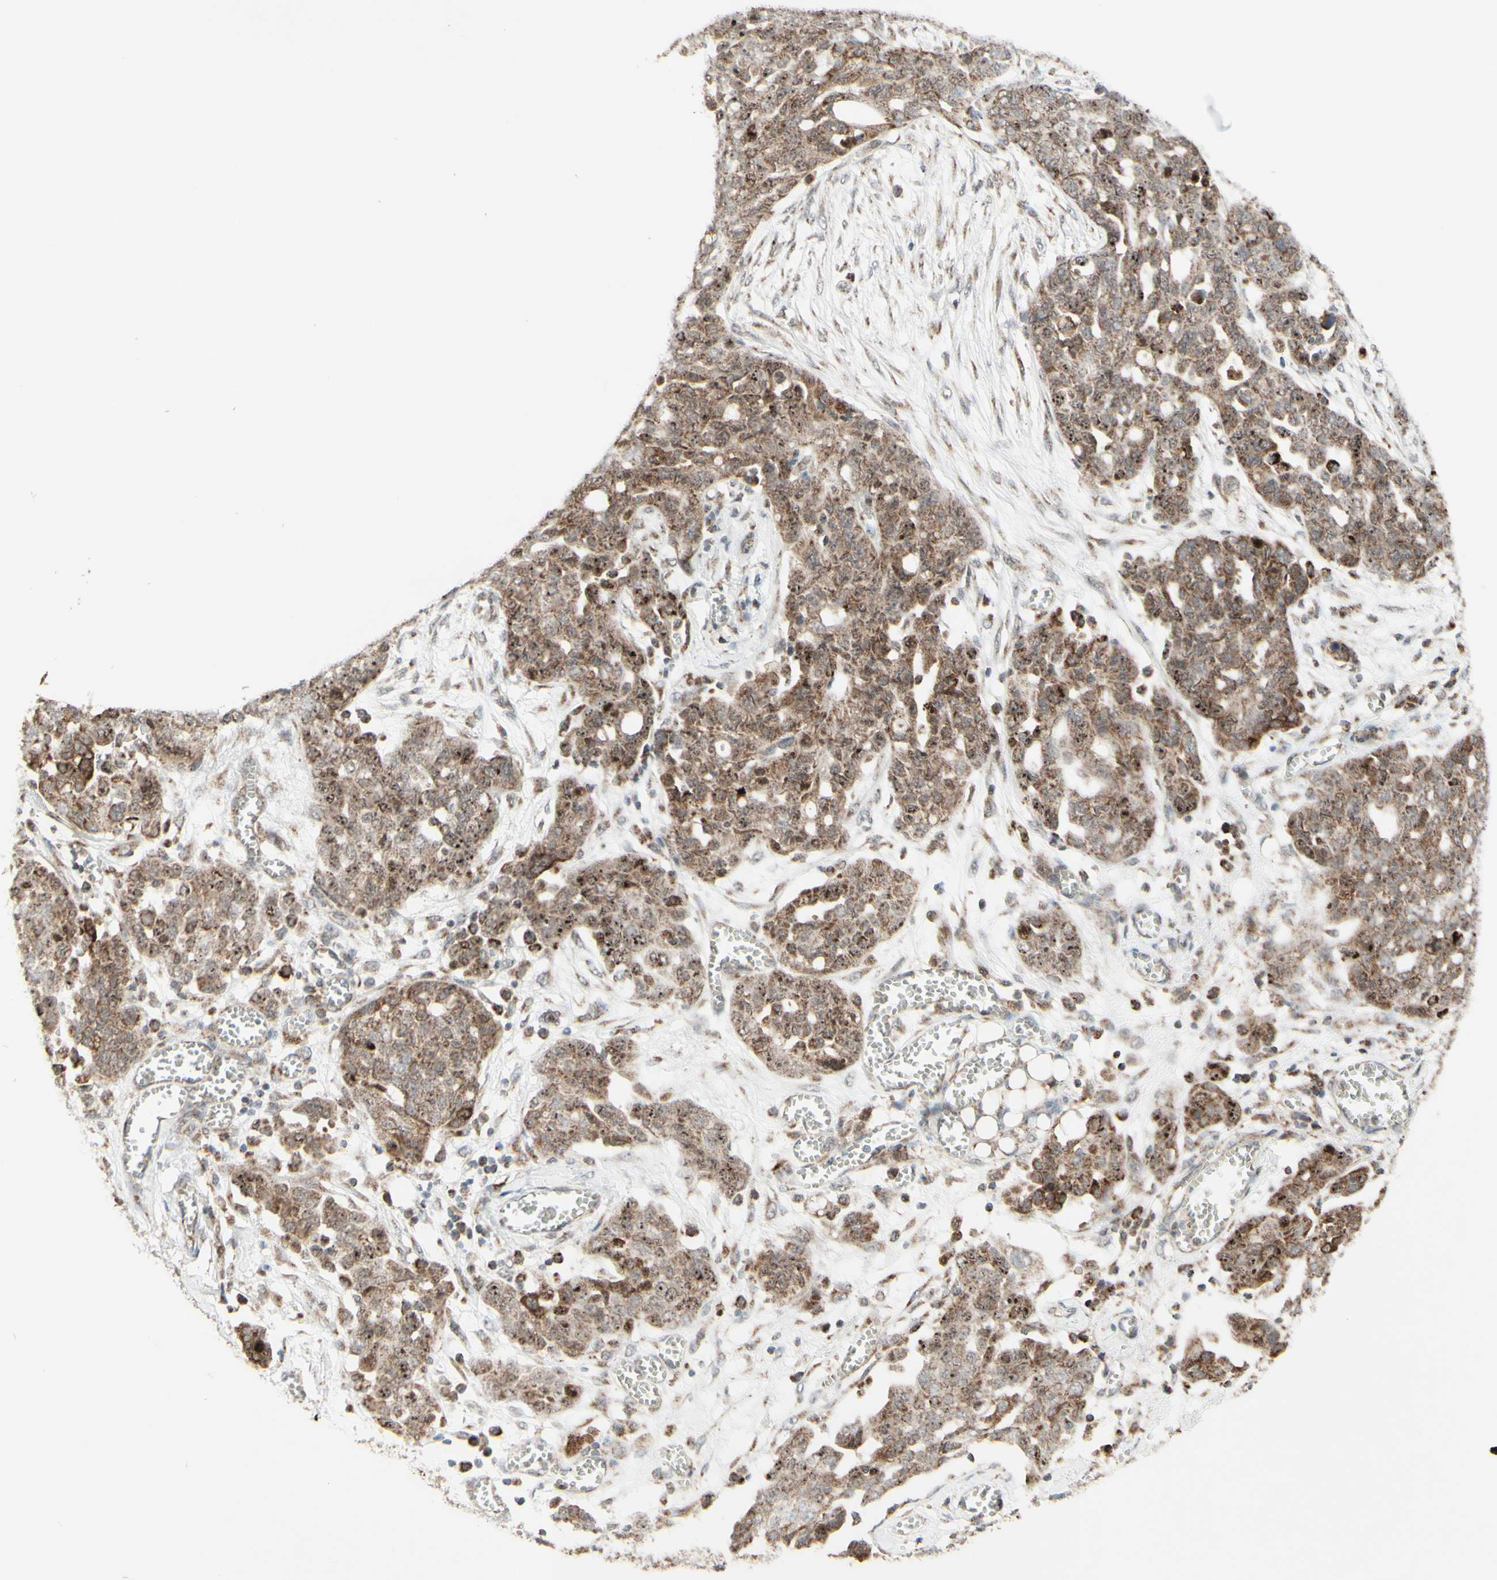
{"staining": {"intensity": "moderate", "quantity": ">75%", "location": "cytoplasmic/membranous"}, "tissue": "ovarian cancer", "cell_type": "Tumor cells", "image_type": "cancer", "snomed": [{"axis": "morphology", "description": "Cystadenocarcinoma, serous, NOS"}, {"axis": "topography", "description": "Soft tissue"}, {"axis": "topography", "description": "Ovary"}], "caption": "Brown immunohistochemical staining in ovarian serous cystadenocarcinoma demonstrates moderate cytoplasmic/membranous staining in approximately >75% of tumor cells.", "gene": "DHRS3", "patient": {"sex": "female", "age": 57}}